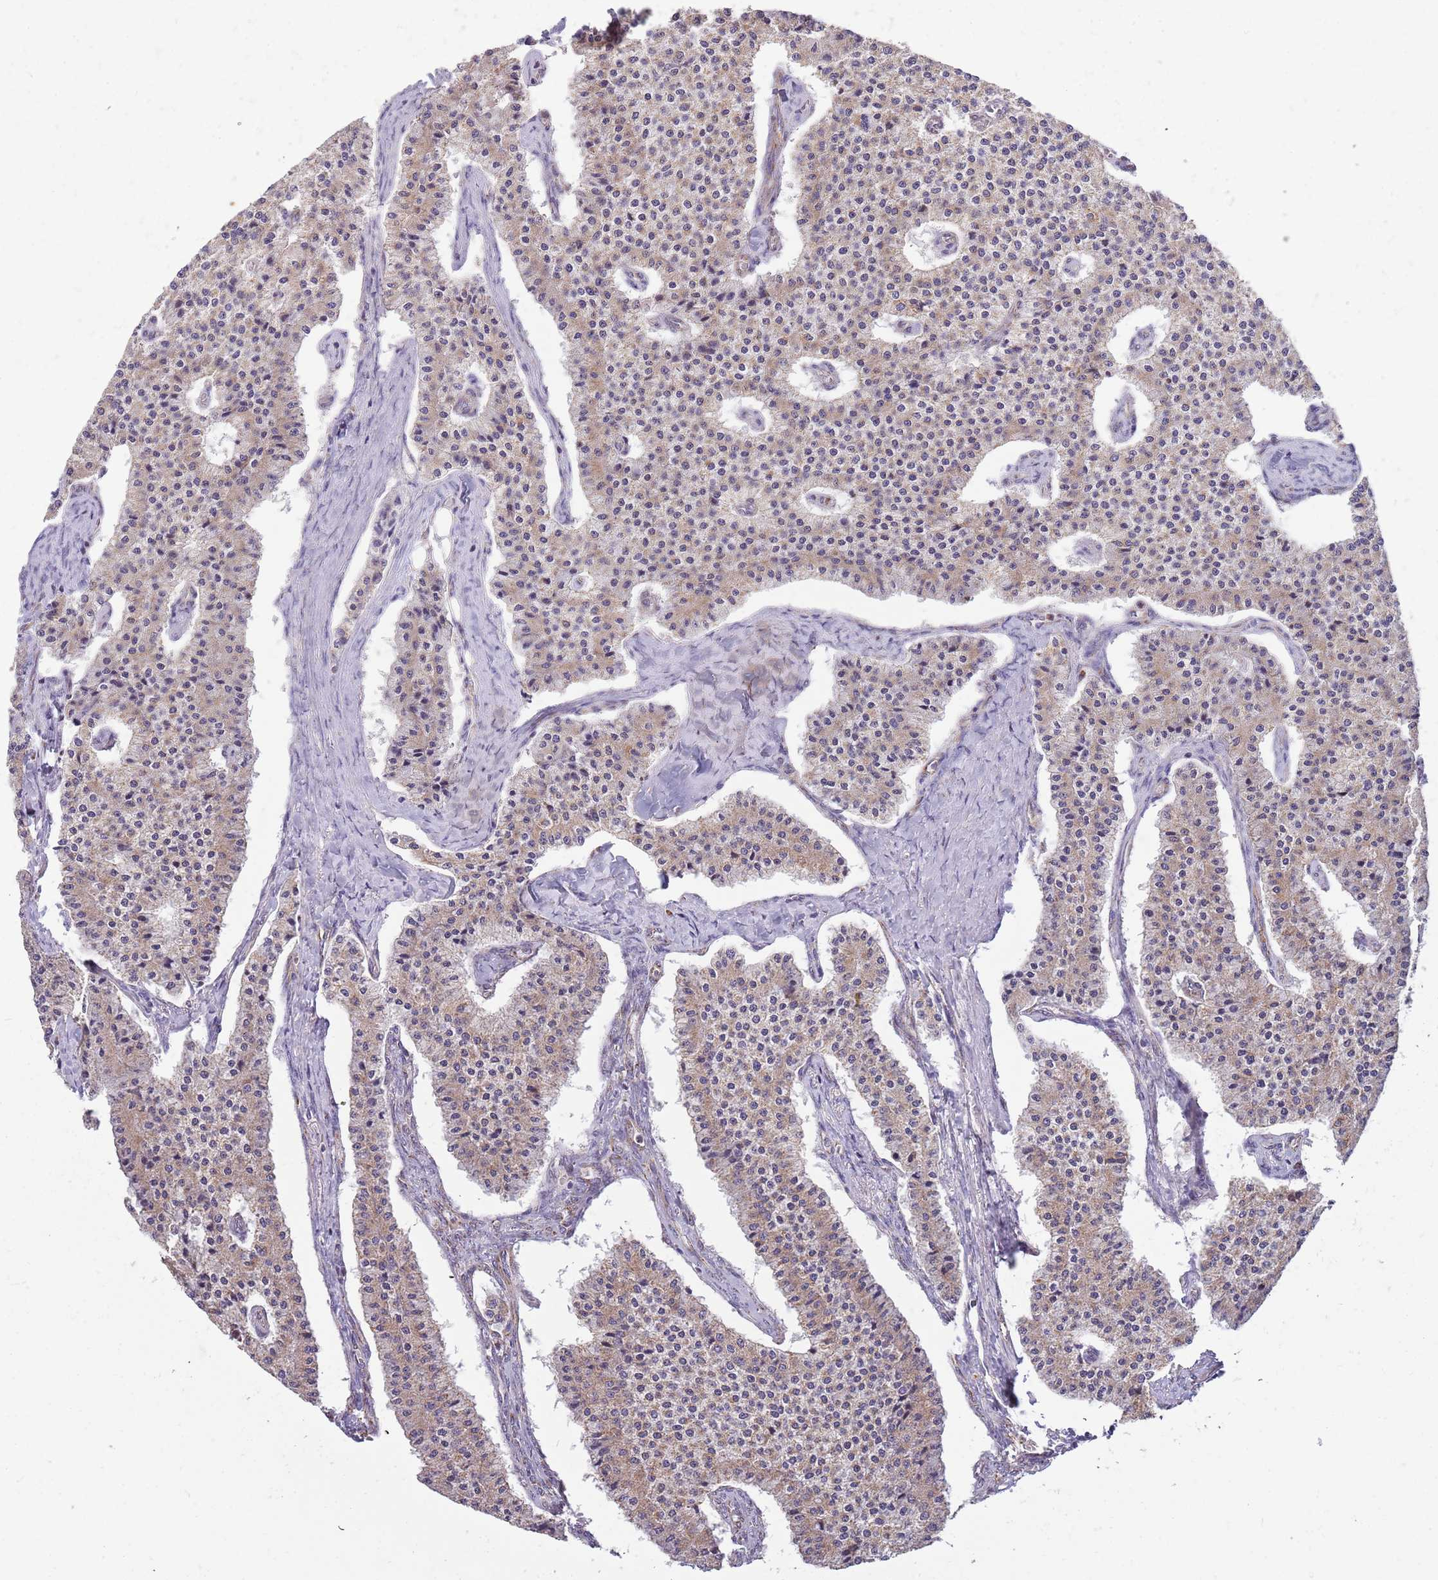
{"staining": {"intensity": "moderate", "quantity": ">75%", "location": "cytoplasmic/membranous"}, "tissue": "carcinoid", "cell_type": "Tumor cells", "image_type": "cancer", "snomed": [{"axis": "morphology", "description": "Carcinoid, malignant, NOS"}, {"axis": "topography", "description": "Colon"}], "caption": "Immunohistochemistry (IHC) of human carcinoid reveals medium levels of moderate cytoplasmic/membranous expression in about >75% of tumor cells.", "gene": "VPS16", "patient": {"sex": "female", "age": 52}}